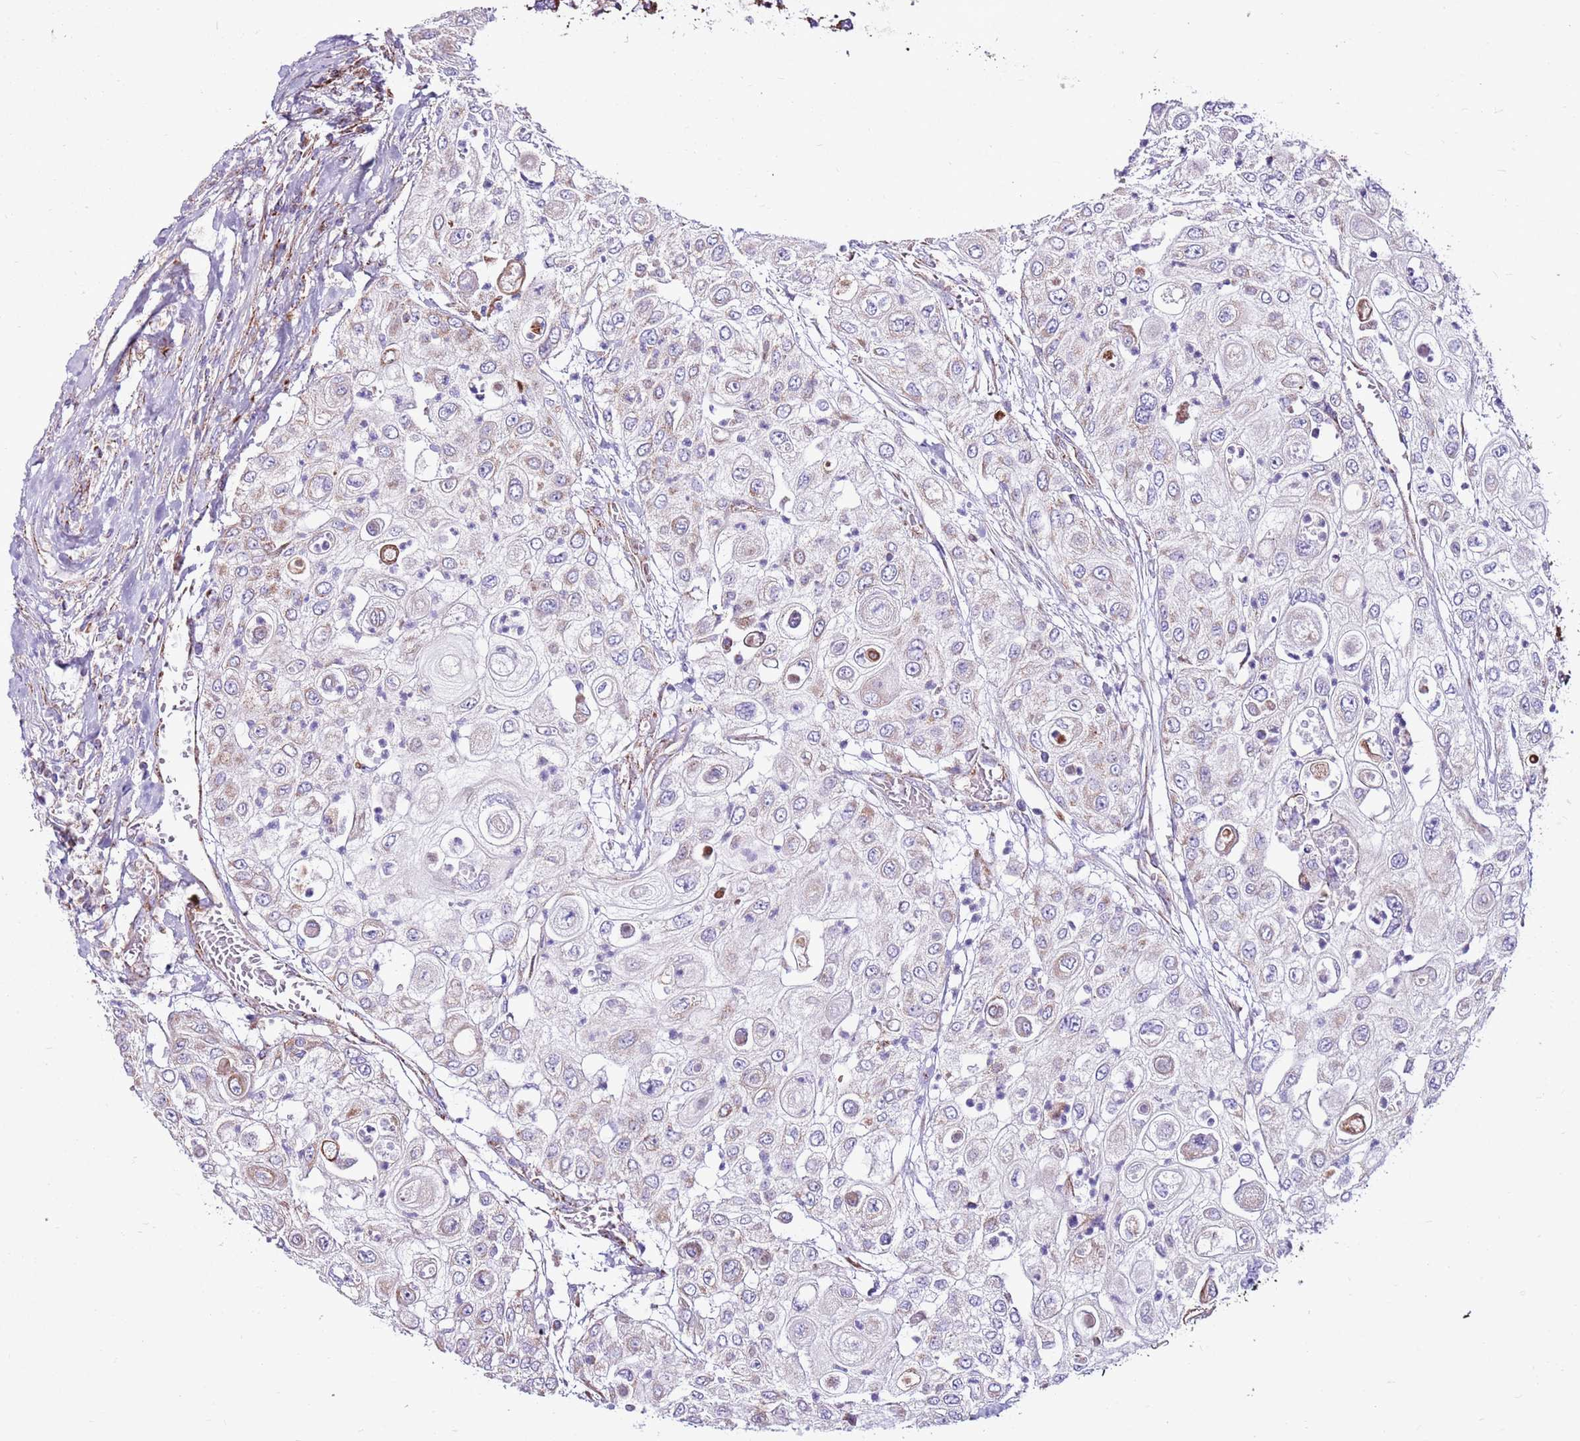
{"staining": {"intensity": "weak", "quantity": "<25%", "location": "cytoplasmic/membranous"}, "tissue": "urothelial cancer", "cell_type": "Tumor cells", "image_type": "cancer", "snomed": [{"axis": "morphology", "description": "Urothelial carcinoma, High grade"}, {"axis": "topography", "description": "Urinary bladder"}], "caption": "The immunohistochemistry image has no significant expression in tumor cells of urothelial cancer tissue. The staining is performed using DAB brown chromogen with nuclei counter-stained in using hematoxylin.", "gene": "HECTD4", "patient": {"sex": "female", "age": 79}}